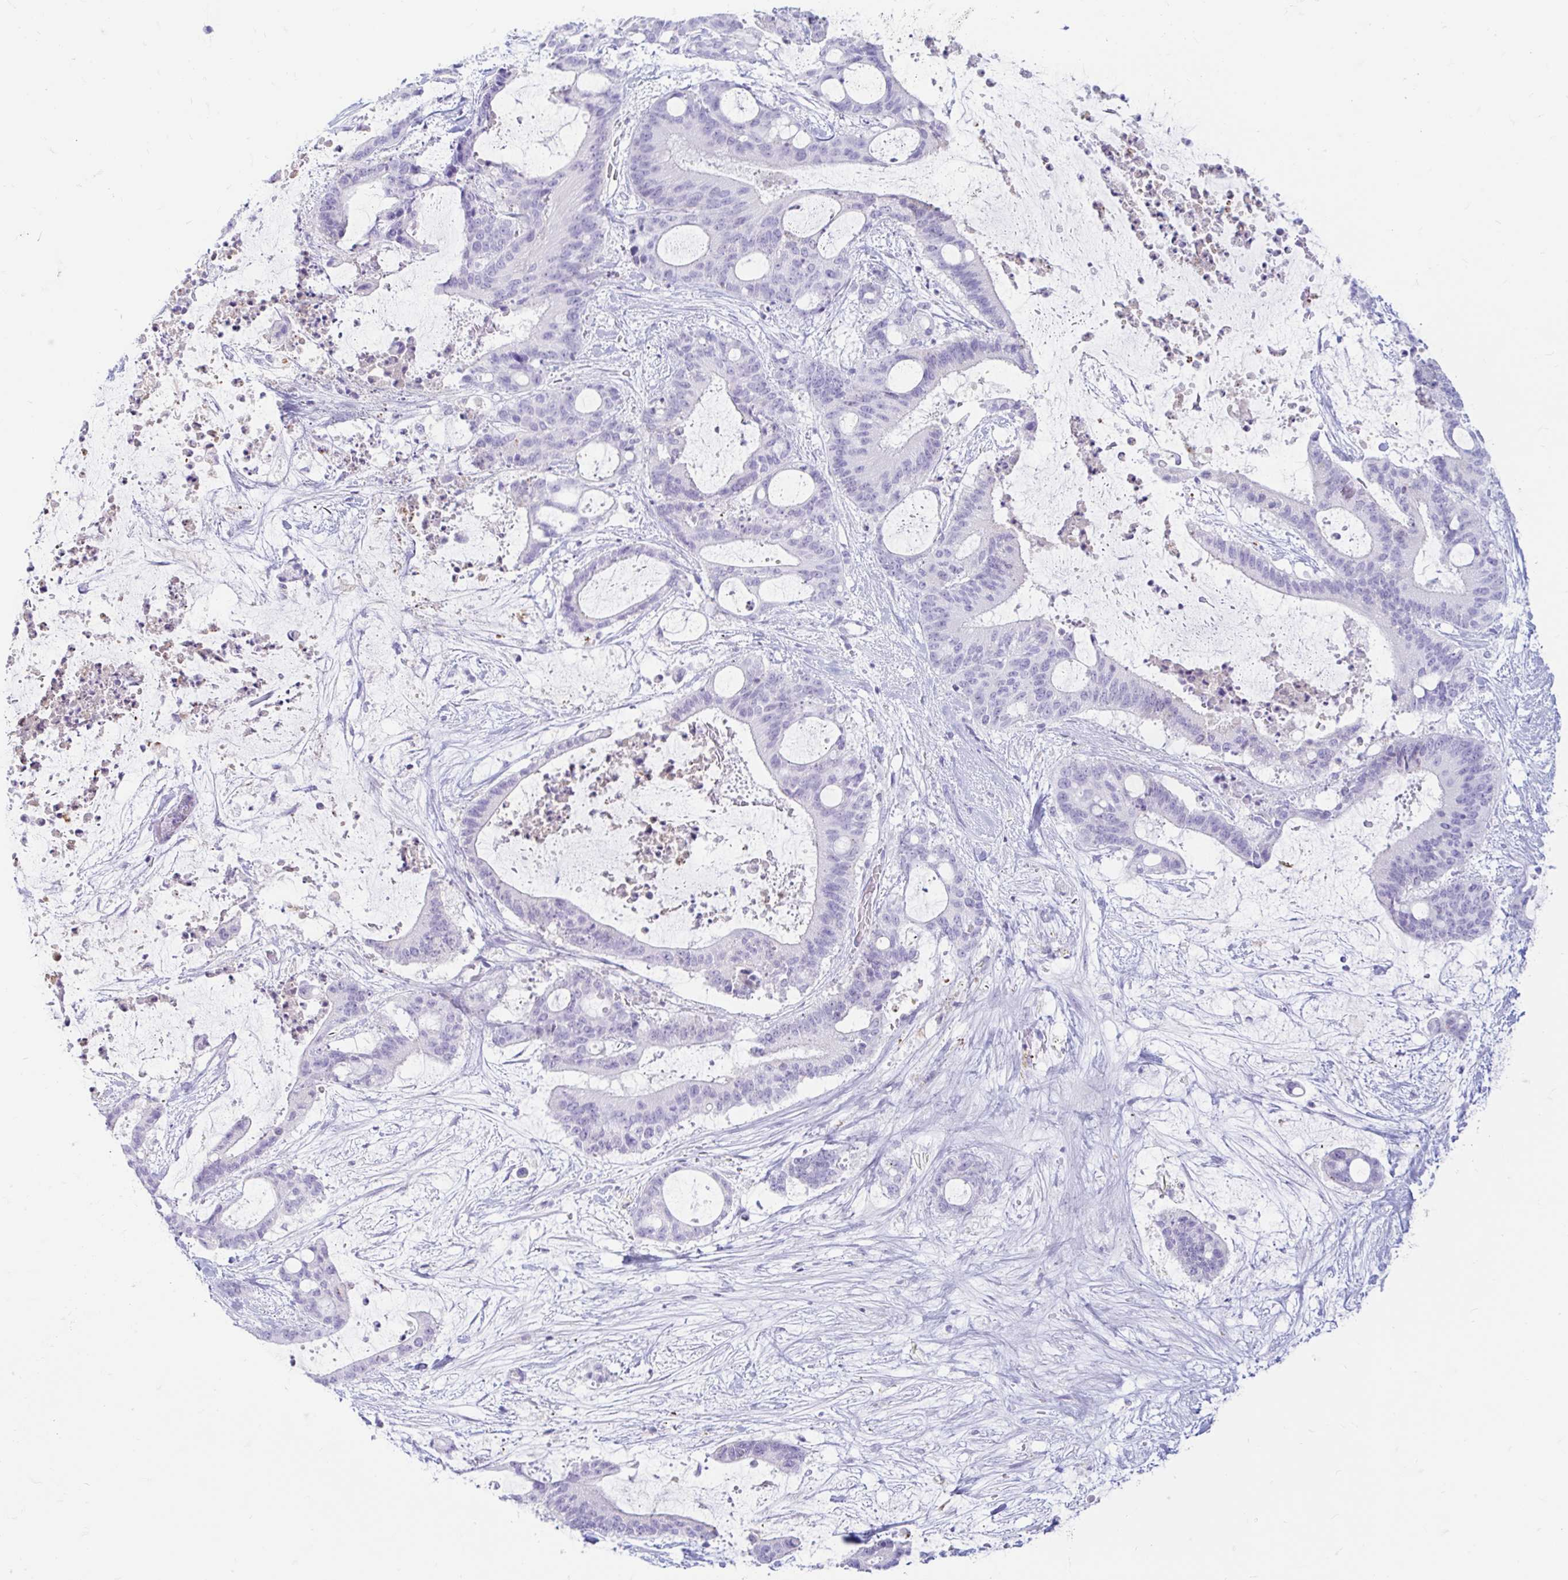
{"staining": {"intensity": "negative", "quantity": "none", "location": "none"}, "tissue": "liver cancer", "cell_type": "Tumor cells", "image_type": "cancer", "snomed": [{"axis": "morphology", "description": "Normal tissue, NOS"}, {"axis": "morphology", "description": "Cholangiocarcinoma"}, {"axis": "topography", "description": "Liver"}, {"axis": "topography", "description": "Peripheral nerve tissue"}], "caption": "Tumor cells are negative for brown protein staining in liver cholangiocarcinoma. Brightfield microscopy of IHC stained with DAB (brown) and hematoxylin (blue), captured at high magnification.", "gene": "ERICH6", "patient": {"sex": "female", "age": 73}}